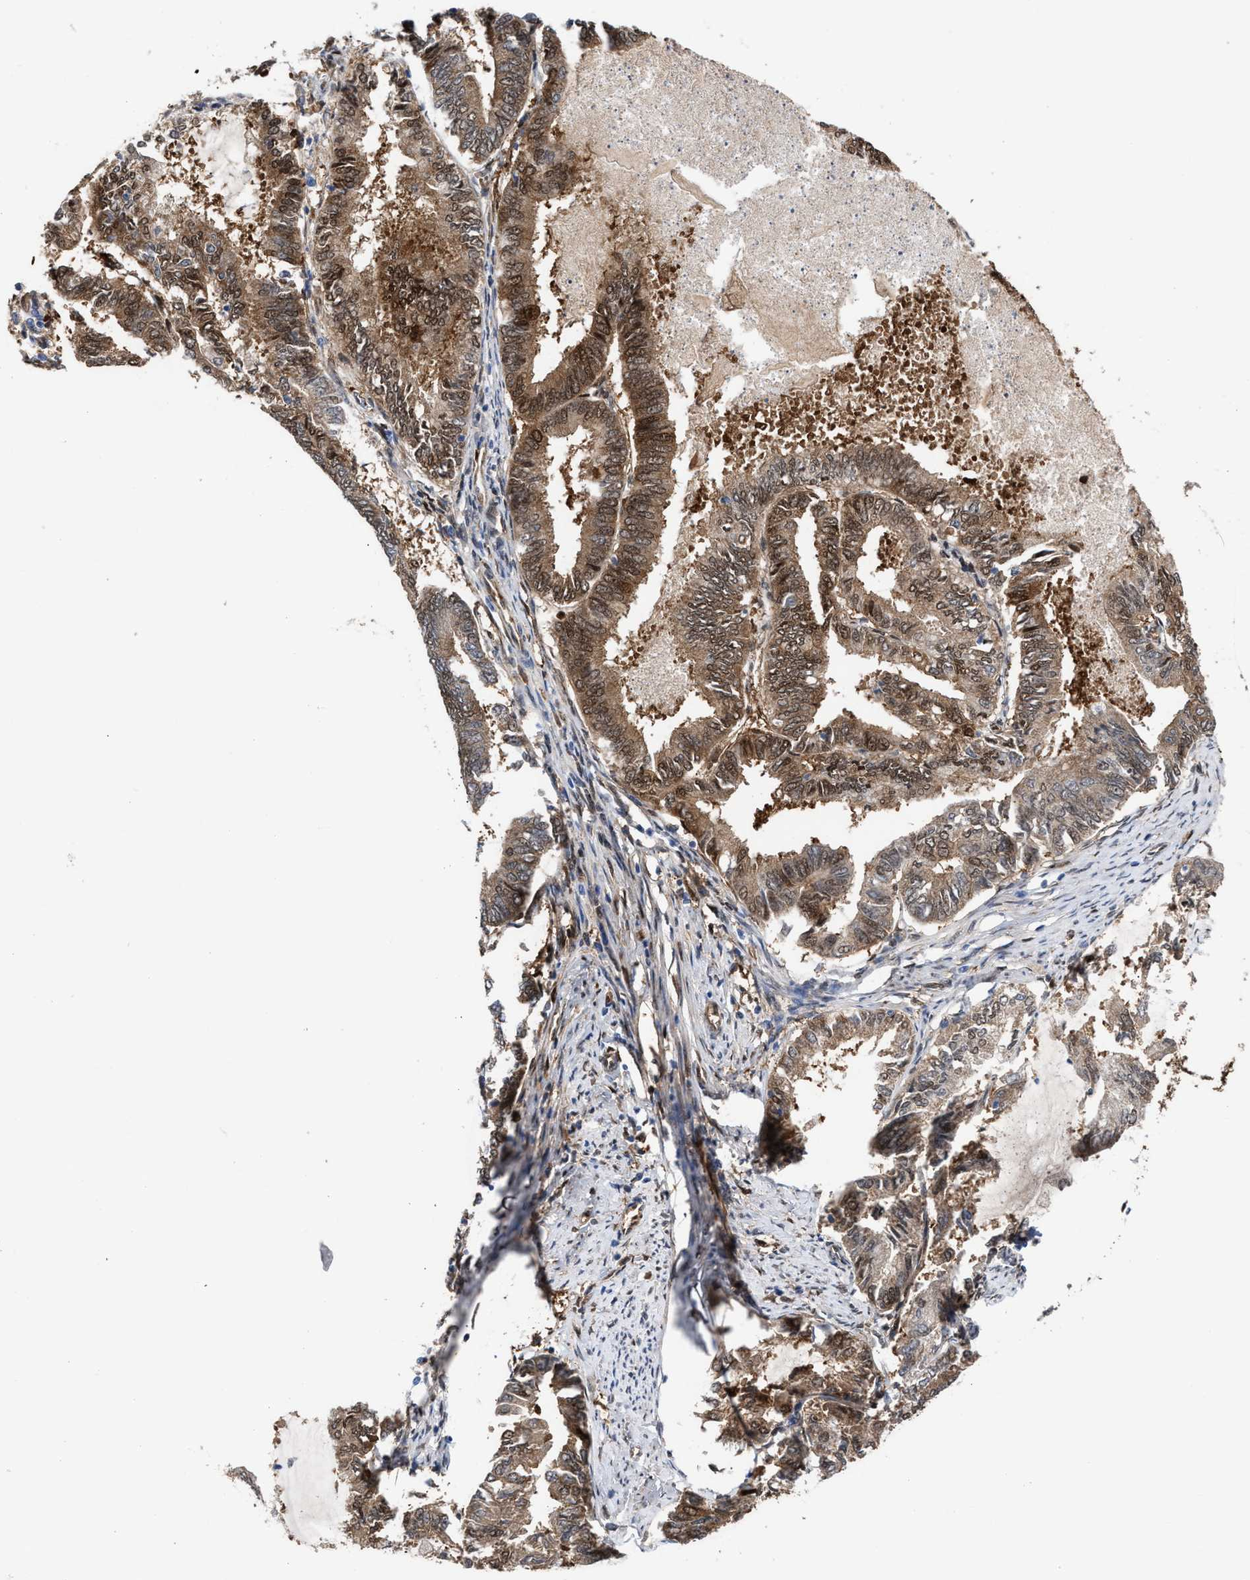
{"staining": {"intensity": "moderate", "quantity": ">75%", "location": "cytoplasmic/membranous,nuclear"}, "tissue": "endometrial cancer", "cell_type": "Tumor cells", "image_type": "cancer", "snomed": [{"axis": "morphology", "description": "Adenocarcinoma, NOS"}, {"axis": "topography", "description": "Endometrium"}], "caption": "Approximately >75% of tumor cells in endometrial cancer display moderate cytoplasmic/membranous and nuclear protein positivity as visualized by brown immunohistochemical staining.", "gene": "TP53I3", "patient": {"sex": "female", "age": 86}}